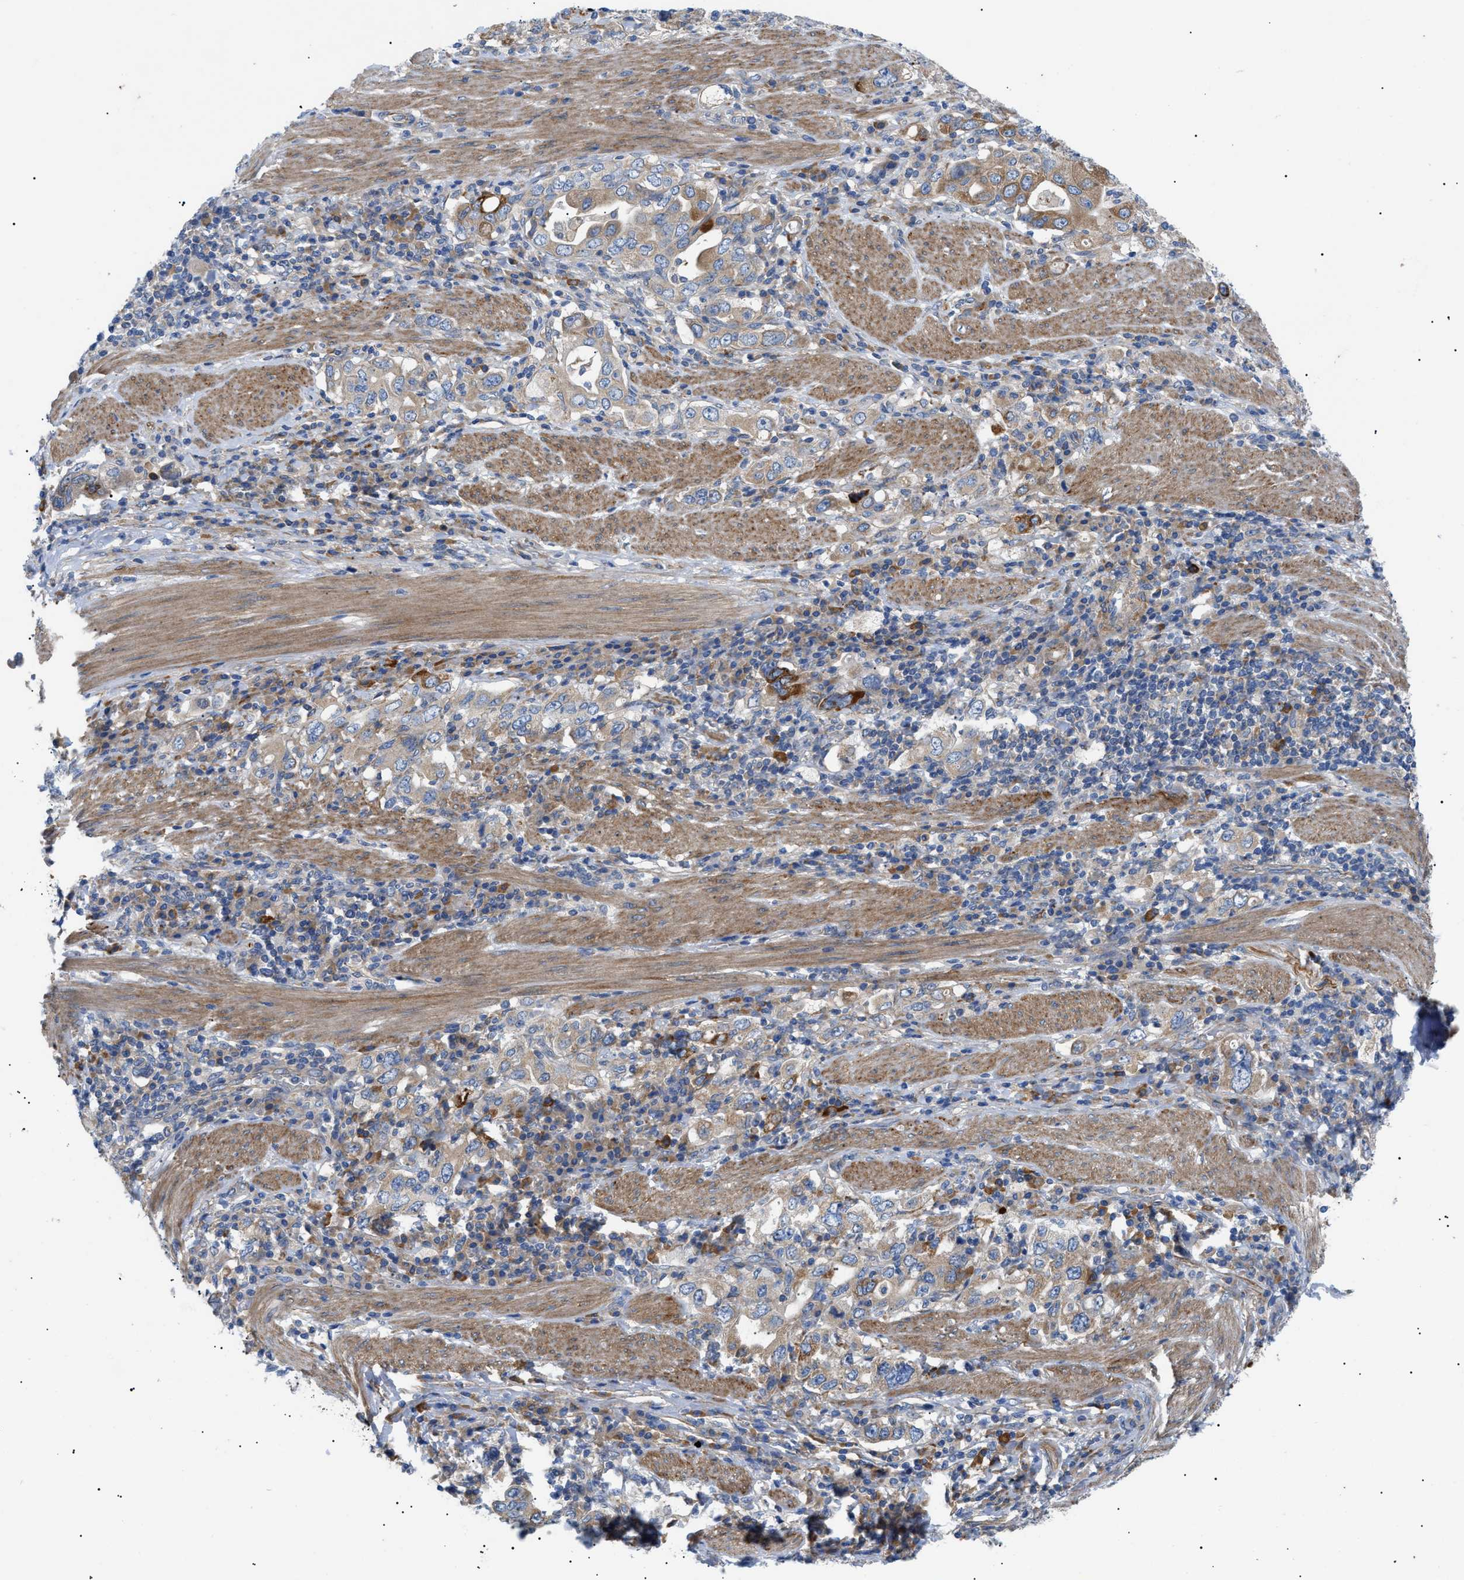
{"staining": {"intensity": "moderate", "quantity": "<25%", "location": "cytoplasmic/membranous"}, "tissue": "stomach cancer", "cell_type": "Tumor cells", "image_type": "cancer", "snomed": [{"axis": "morphology", "description": "Adenocarcinoma, NOS"}, {"axis": "topography", "description": "Stomach, upper"}], "caption": "A brown stain shows moderate cytoplasmic/membranous expression of a protein in stomach cancer (adenocarcinoma) tumor cells. The staining is performed using DAB brown chromogen to label protein expression. The nuclei are counter-stained blue using hematoxylin.", "gene": "HSPB8", "patient": {"sex": "male", "age": 62}}